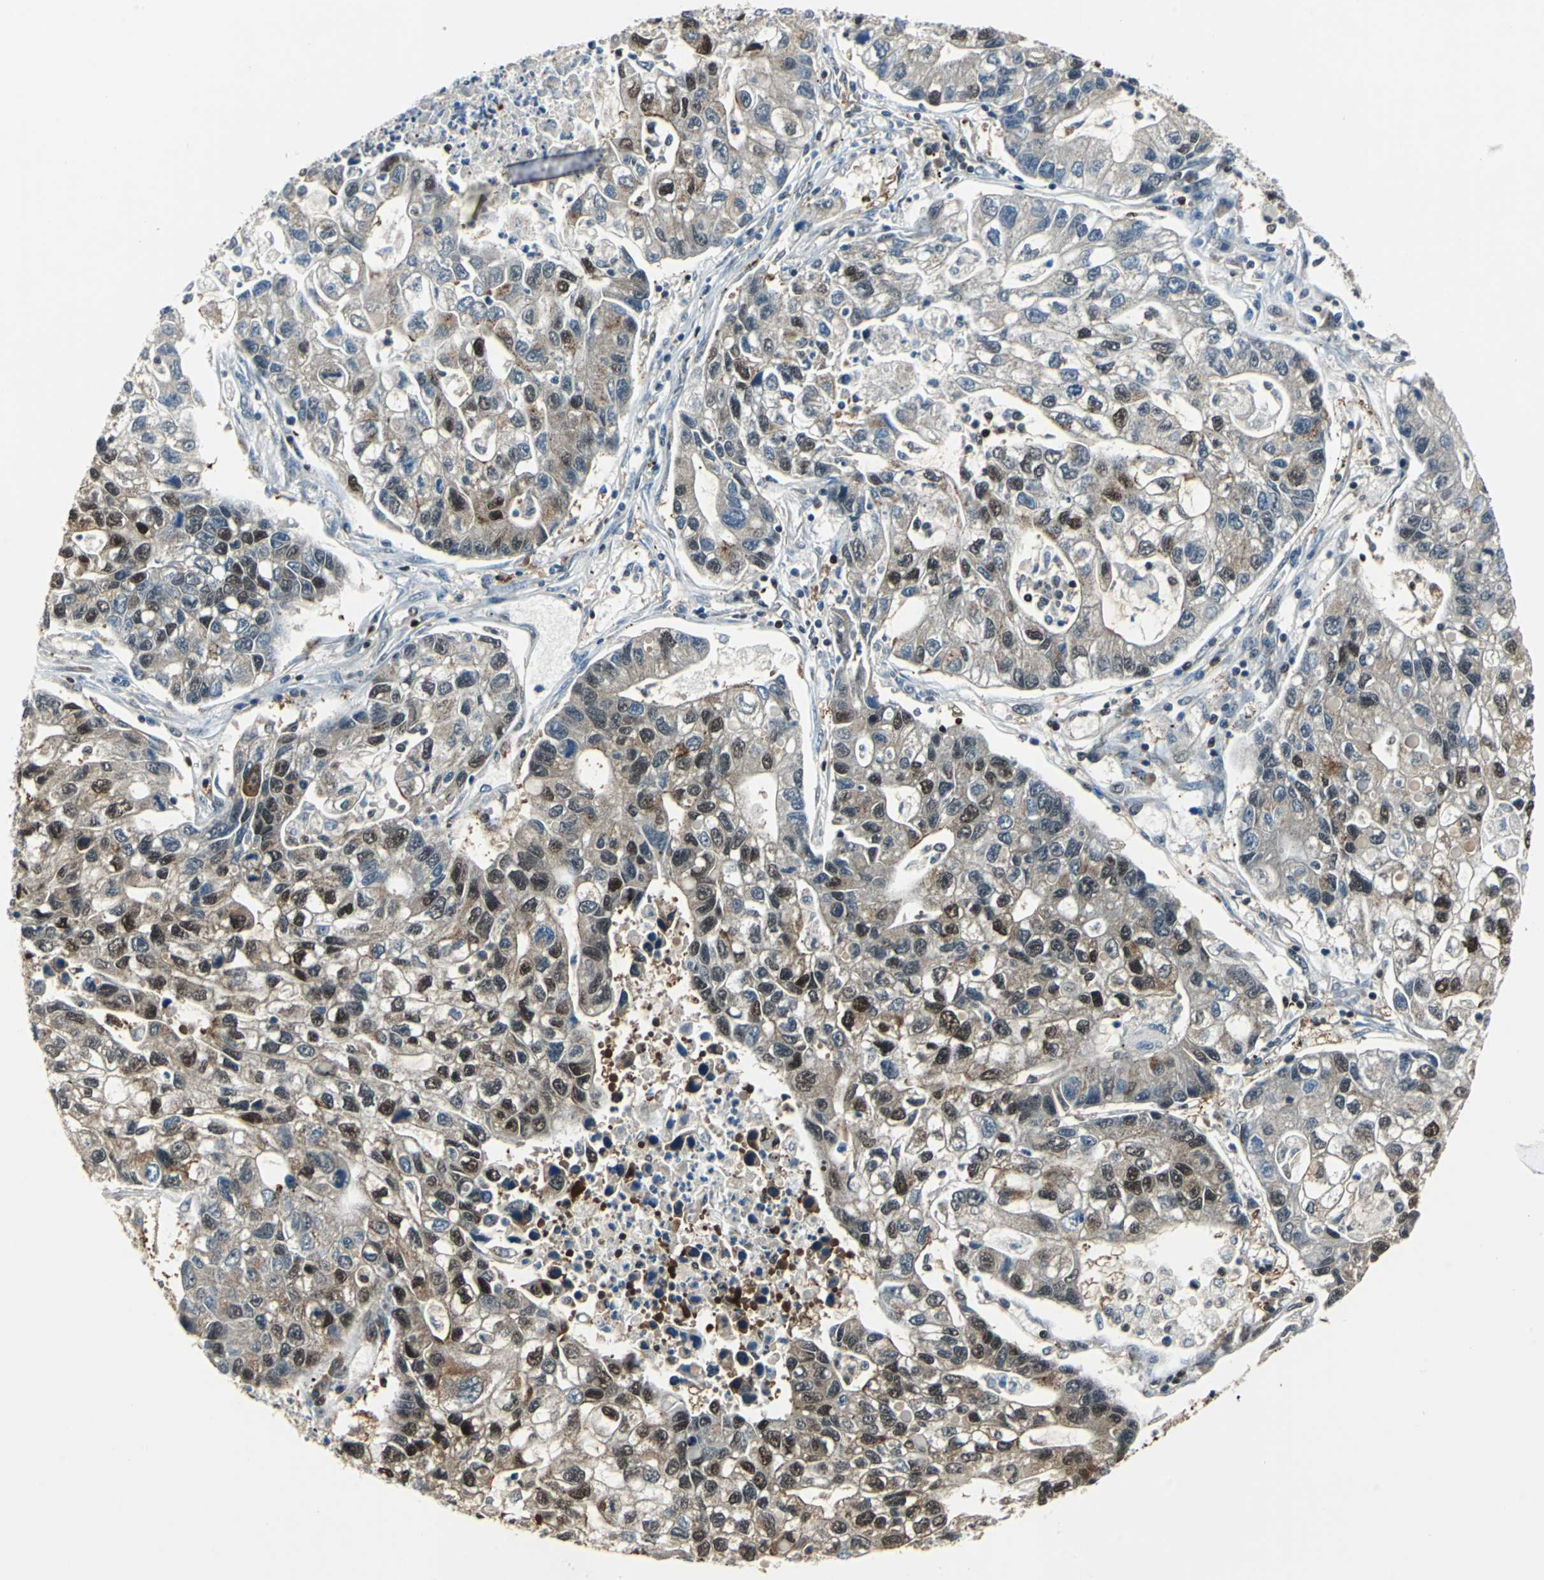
{"staining": {"intensity": "moderate", "quantity": "25%-75%", "location": "cytoplasmic/membranous"}, "tissue": "lung cancer", "cell_type": "Tumor cells", "image_type": "cancer", "snomed": [{"axis": "morphology", "description": "Adenocarcinoma, NOS"}, {"axis": "topography", "description": "Lung"}], "caption": "A high-resolution photomicrograph shows immunohistochemistry staining of lung adenocarcinoma, which displays moderate cytoplasmic/membranous staining in approximately 25%-75% of tumor cells.", "gene": "PSME1", "patient": {"sex": "female", "age": 51}}